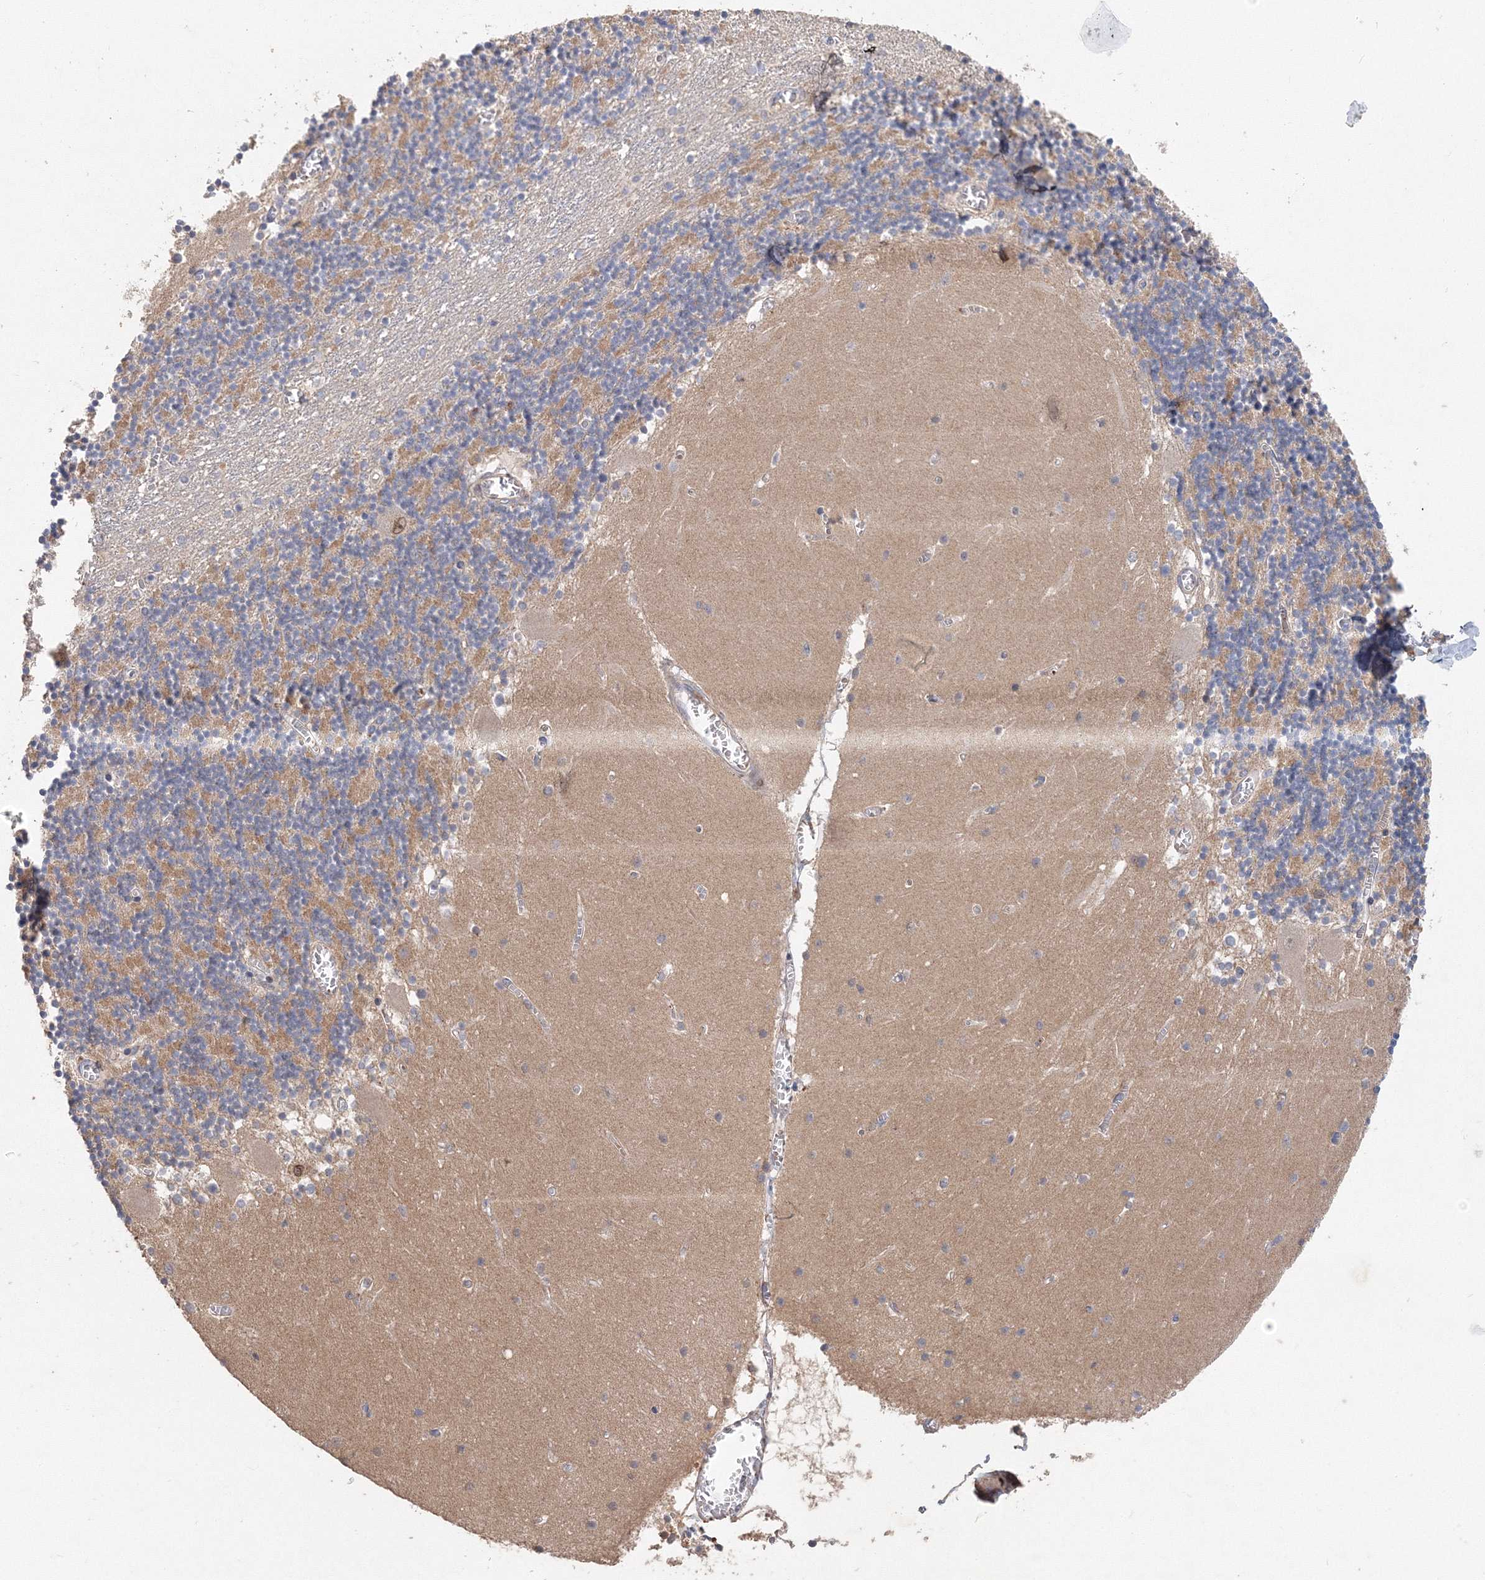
{"staining": {"intensity": "moderate", "quantity": "<25%", "location": "cytoplasmic/membranous"}, "tissue": "cerebellum", "cell_type": "Cells in granular layer", "image_type": "normal", "snomed": [{"axis": "morphology", "description": "Normal tissue, NOS"}, {"axis": "topography", "description": "Cerebellum"}], "caption": "Unremarkable cerebellum was stained to show a protein in brown. There is low levels of moderate cytoplasmic/membranous positivity in about <25% of cells in granular layer. The staining is performed using DAB brown chromogen to label protein expression. The nuclei are counter-stained blue using hematoxylin.", "gene": "GRINA", "patient": {"sex": "female", "age": 28}}